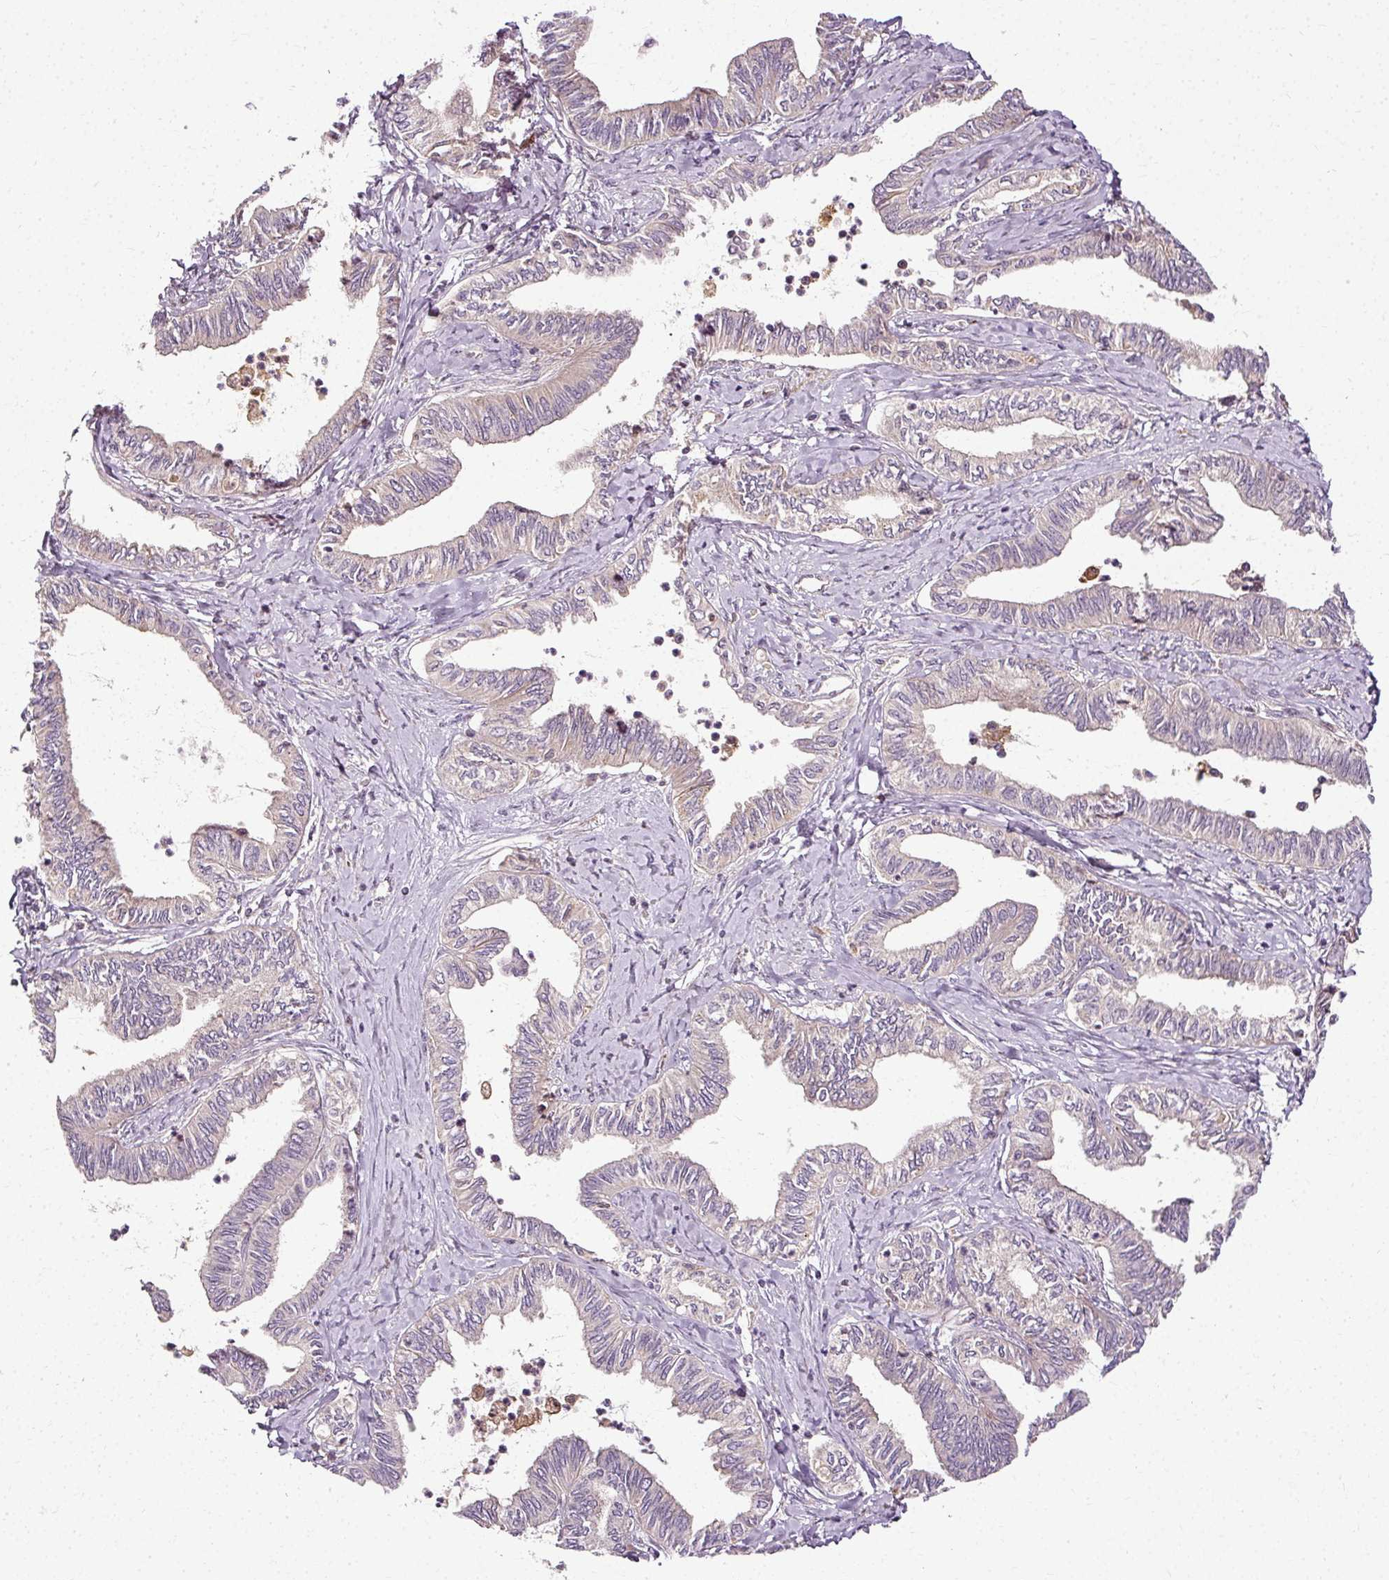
{"staining": {"intensity": "negative", "quantity": "none", "location": "none"}, "tissue": "ovarian cancer", "cell_type": "Tumor cells", "image_type": "cancer", "snomed": [{"axis": "morphology", "description": "Carcinoma, endometroid"}, {"axis": "topography", "description": "Ovary"}], "caption": "DAB immunohistochemical staining of endometroid carcinoma (ovarian) reveals no significant positivity in tumor cells.", "gene": "NAPA", "patient": {"sex": "female", "age": 70}}